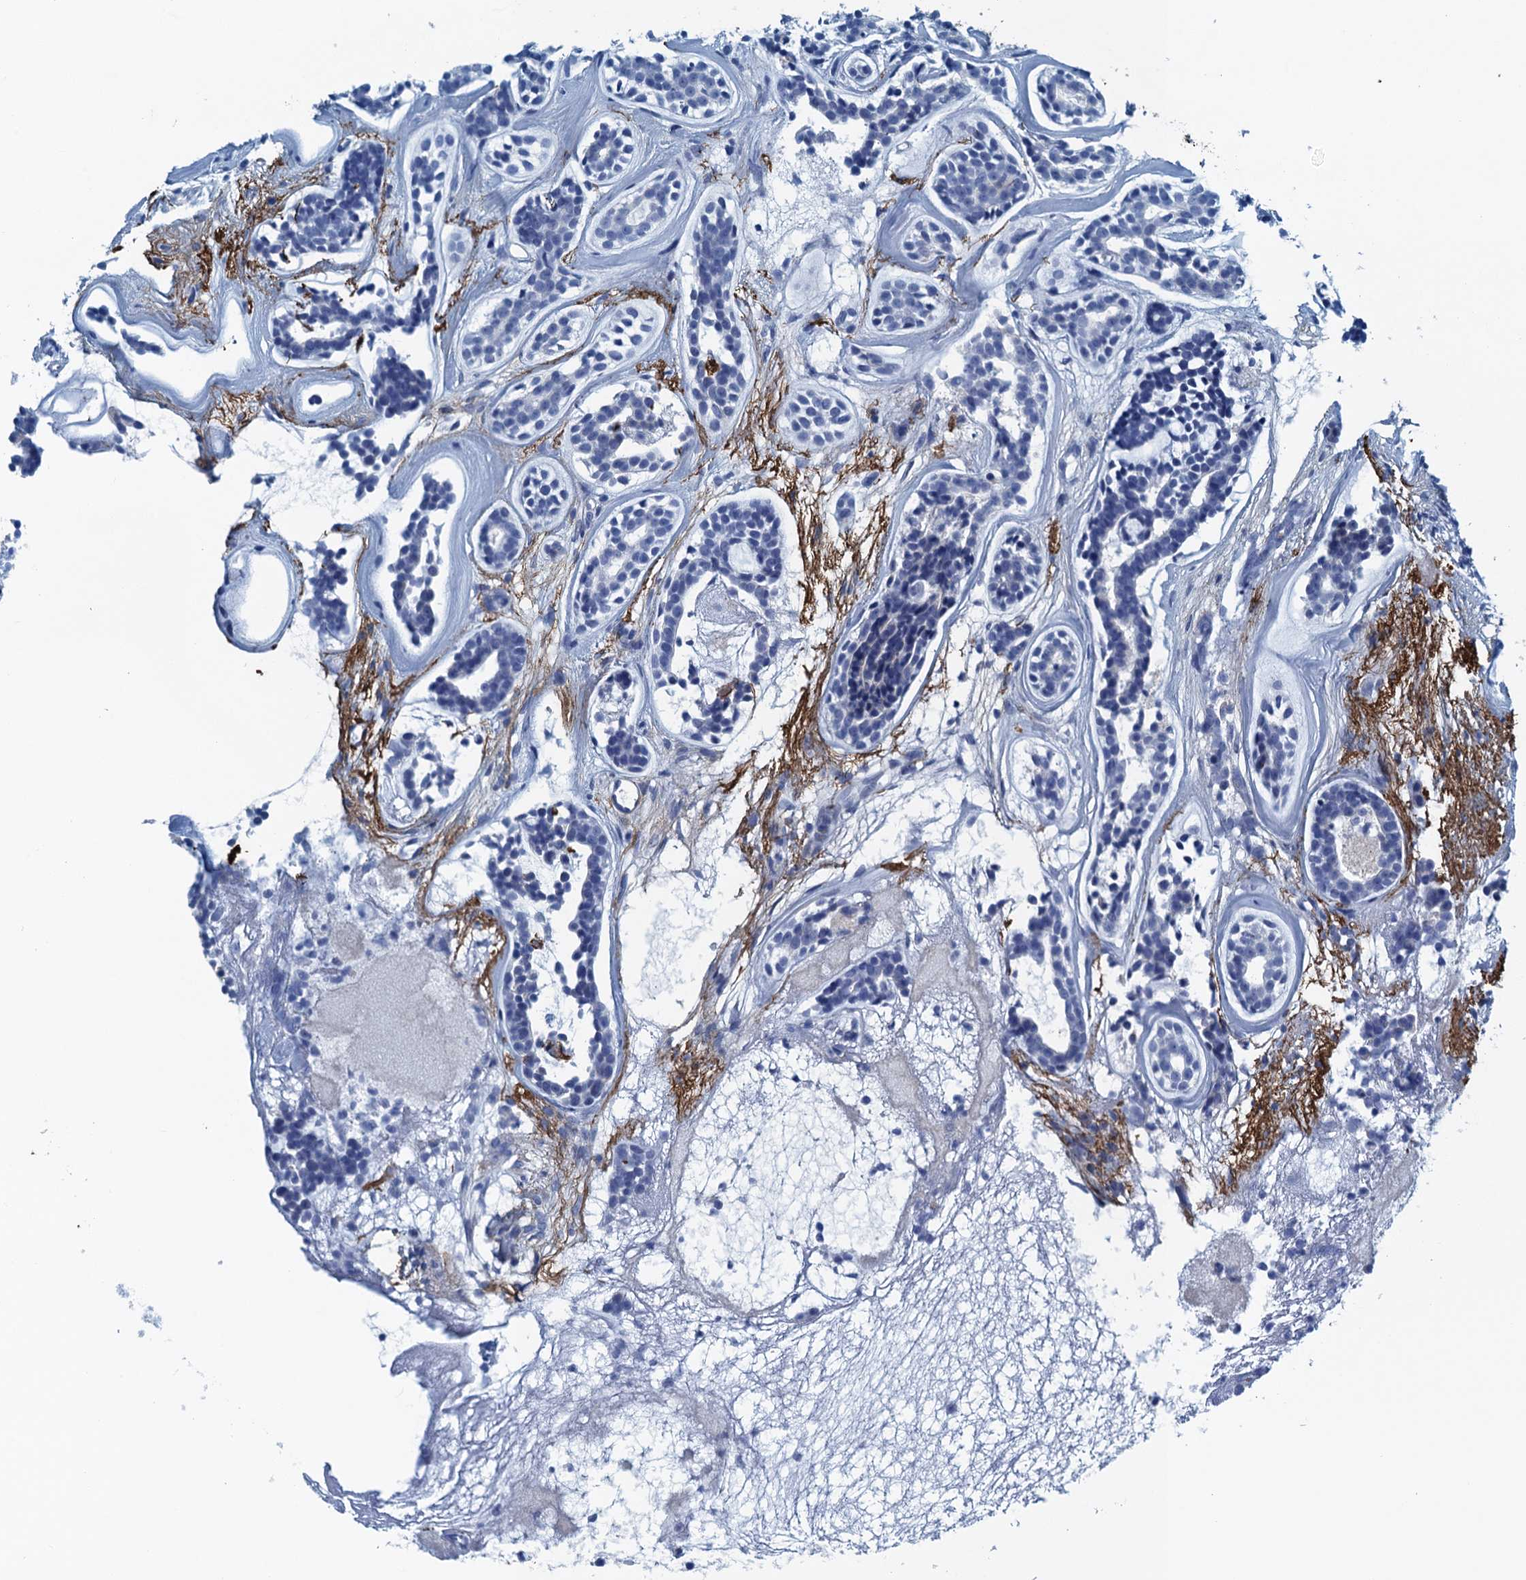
{"staining": {"intensity": "negative", "quantity": "none", "location": "none"}, "tissue": "head and neck cancer", "cell_type": "Tumor cells", "image_type": "cancer", "snomed": [{"axis": "morphology", "description": "Adenocarcinoma, NOS"}, {"axis": "topography", "description": "Subcutis"}, {"axis": "topography", "description": "Head-Neck"}], "caption": "The image demonstrates no staining of tumor cells in adenocarcinoma (head and neck).", "gene": "C10orf88", "patient": {"sex": "female", "age": 73}}